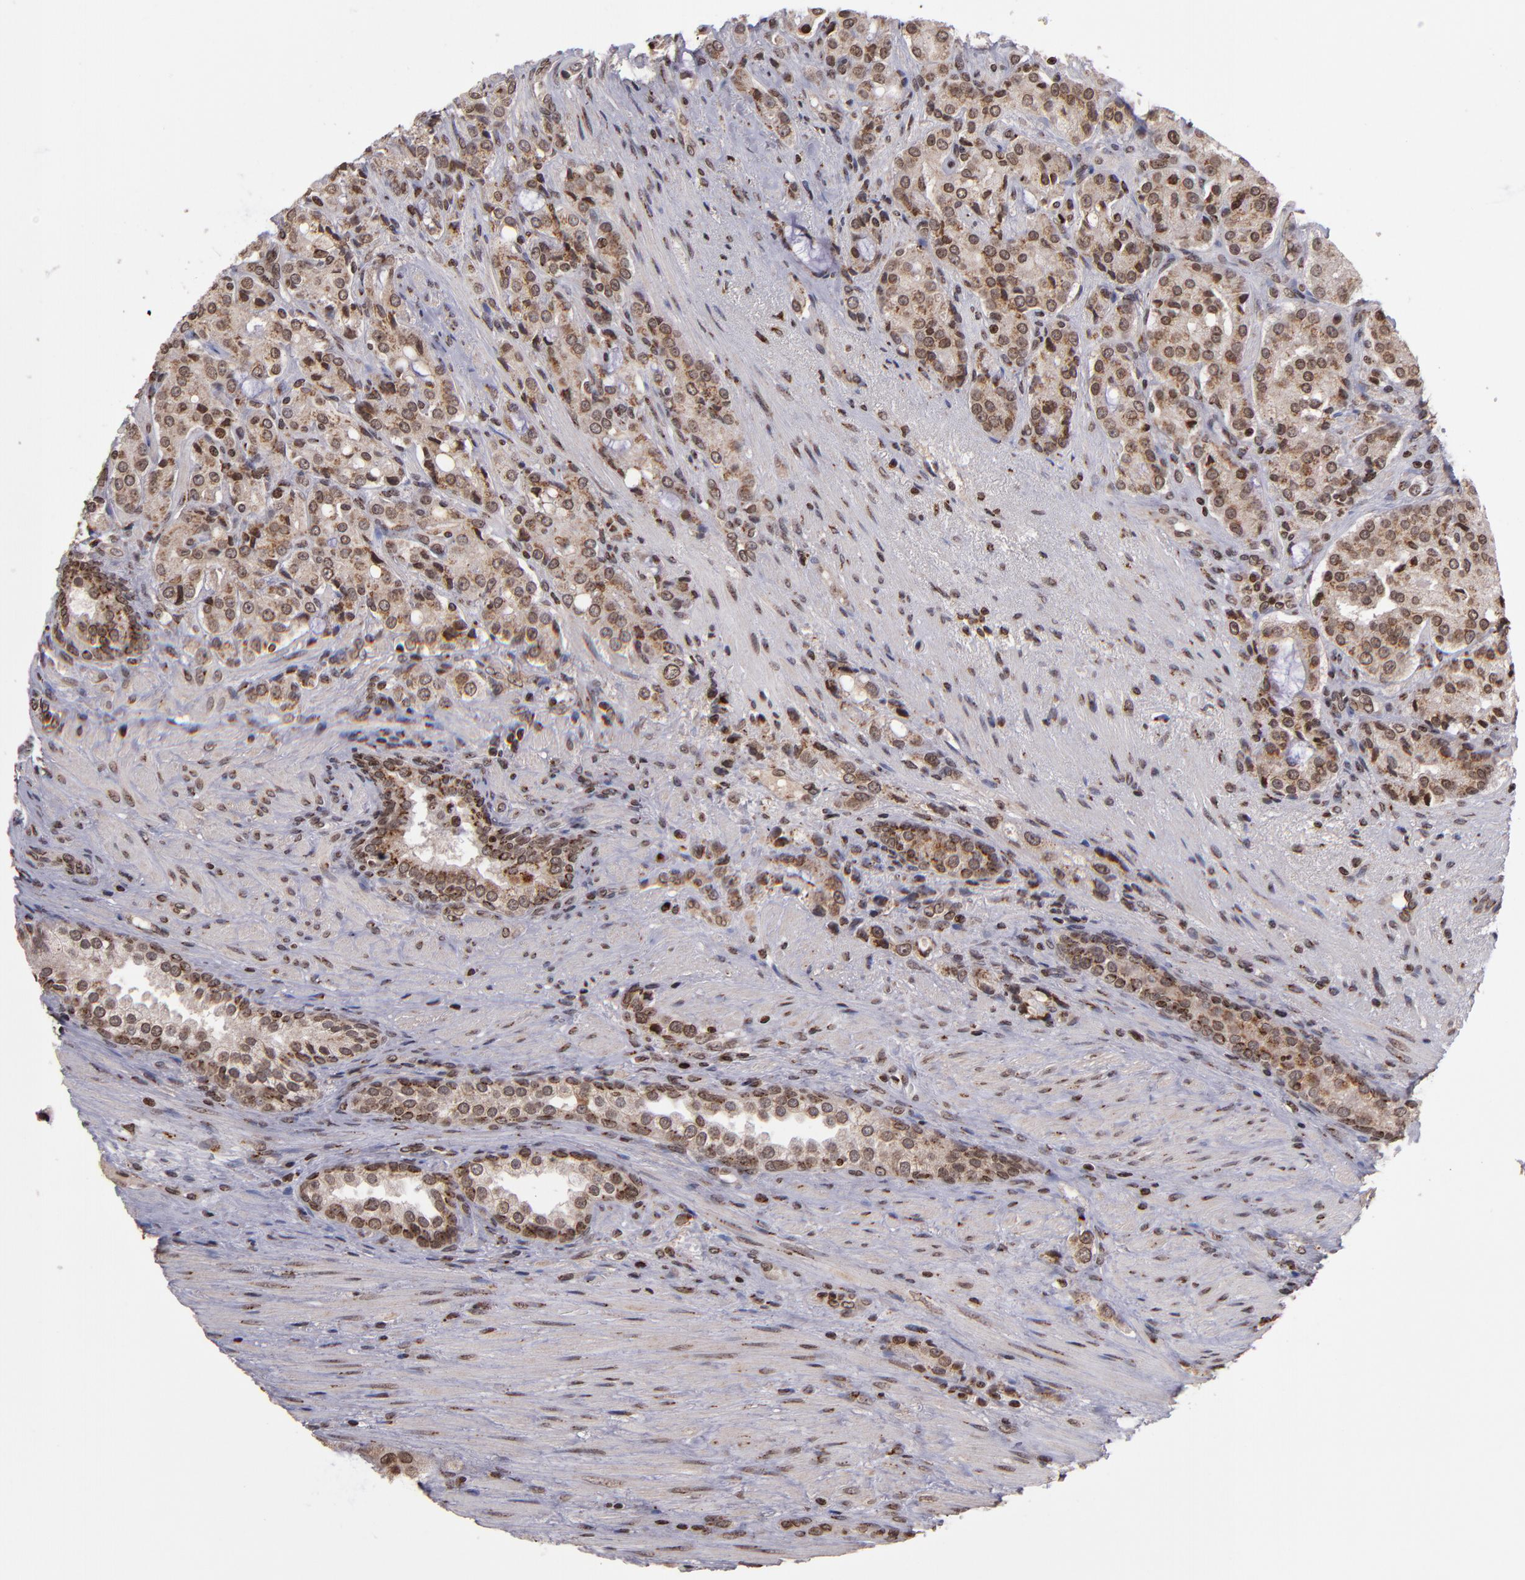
{"staining": {"intensity": "moderate", "quantity": ">75%", "location": "cytoplasmic/membranous,nuclear"}, "tissue": "prostate cancer", "cell_type": "Tumor cells", "image_type": "cancer", "snomed": [{"axis": "morphology", "description": "Adenocarcinoma, High grade"}, {"axis": "topography", "description": "Prostate"}], "caption": "An immunohistochemistry micrograph of tumor tissue is shown. Protein staining in brown highlights moderate cytoplasmic/membranous and nuclear positivity in prostate cancer (high-grade adenocarcinoma) within tumor cells.", "gene": "CSDC2", "patient": {"sex": "male", "age": 72}}